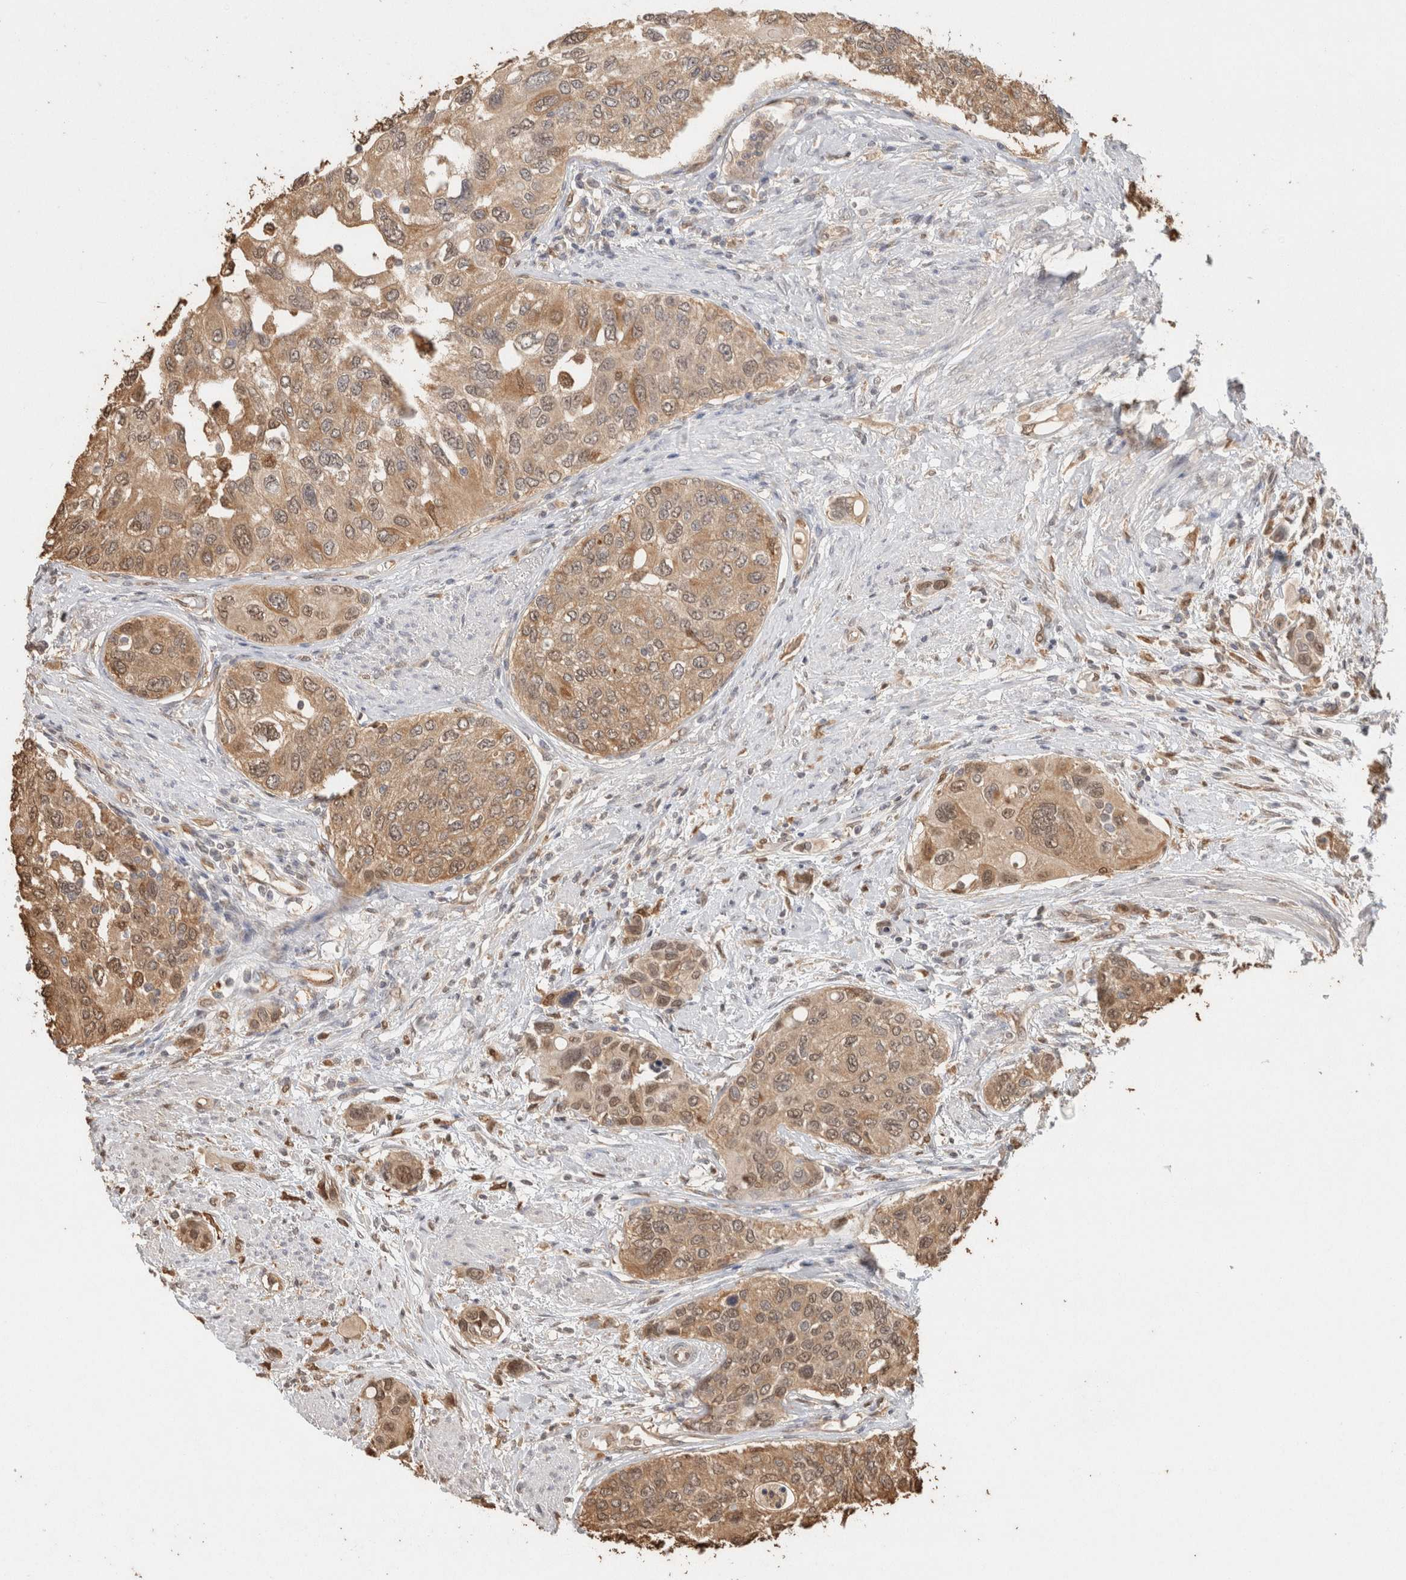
{"staining": {"intensity": "moderate", "quantity": ">75%", "location": "cytoplasmic/membranous,nuclear"}, "tissue": "urothelial cancer", "cell_type": "Tumor cells", "image_type": "cancer", "snomed": [{"axis": "morphology", "description": "Urothelial carcinoma, High grade"}, {"axis": "topography", "description": "Urinary bladder"}], "caption": "A brown stain shows moderate cytoplasmic/membranous and nuclear positivity of a protein in high-grade urothelial carcinoma tumor cells.", "gene": "YWHAH", "patient": {"sex": "female", "age": 56}}